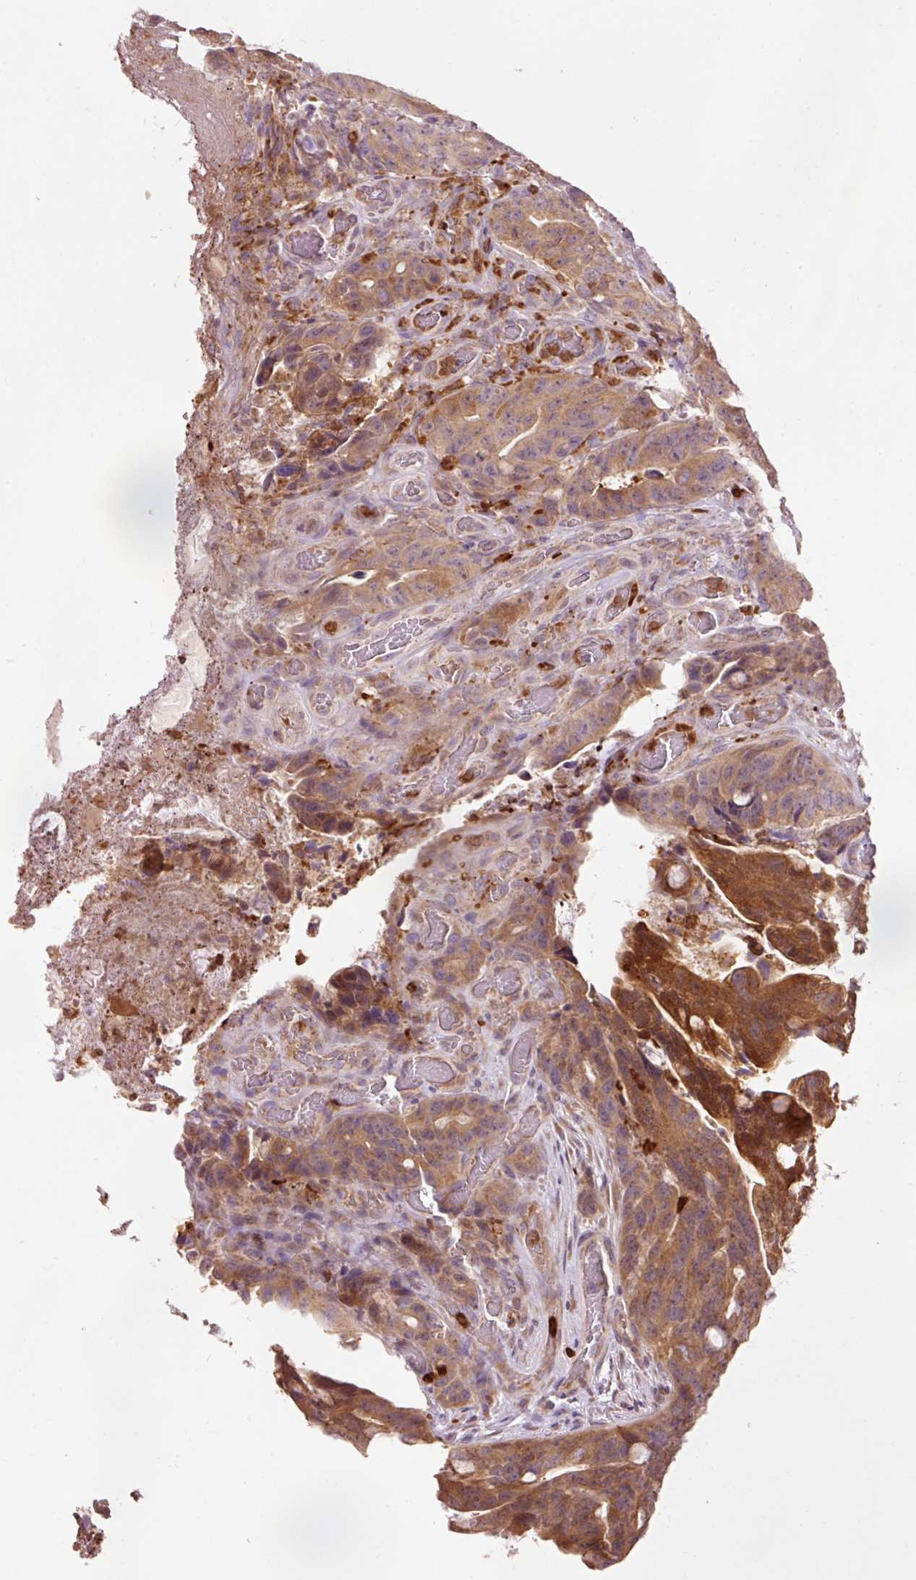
{"staining": {"intensity": "moderate", "quantity": ">75%", "location": "cytoplasmic/membranous"}, "tissue": "colorectal cancer", "cell_type": "Tumor cells", "image_type": "cancer", "snomed": [{"axis": "morphology", "description": "Adenocarcinoma, NOS"}, {"axis": "topography", "description": "Colon"}], "caption": "Immunohistochemical staining of human adenocarcinoma (colorectal) reveals medium levels of moderate cytoplasmic/membranous positivity in approximately >75% of tumor cells.", "gene": "PRDX5", "patient": {"sex": "female", "age": 82}}